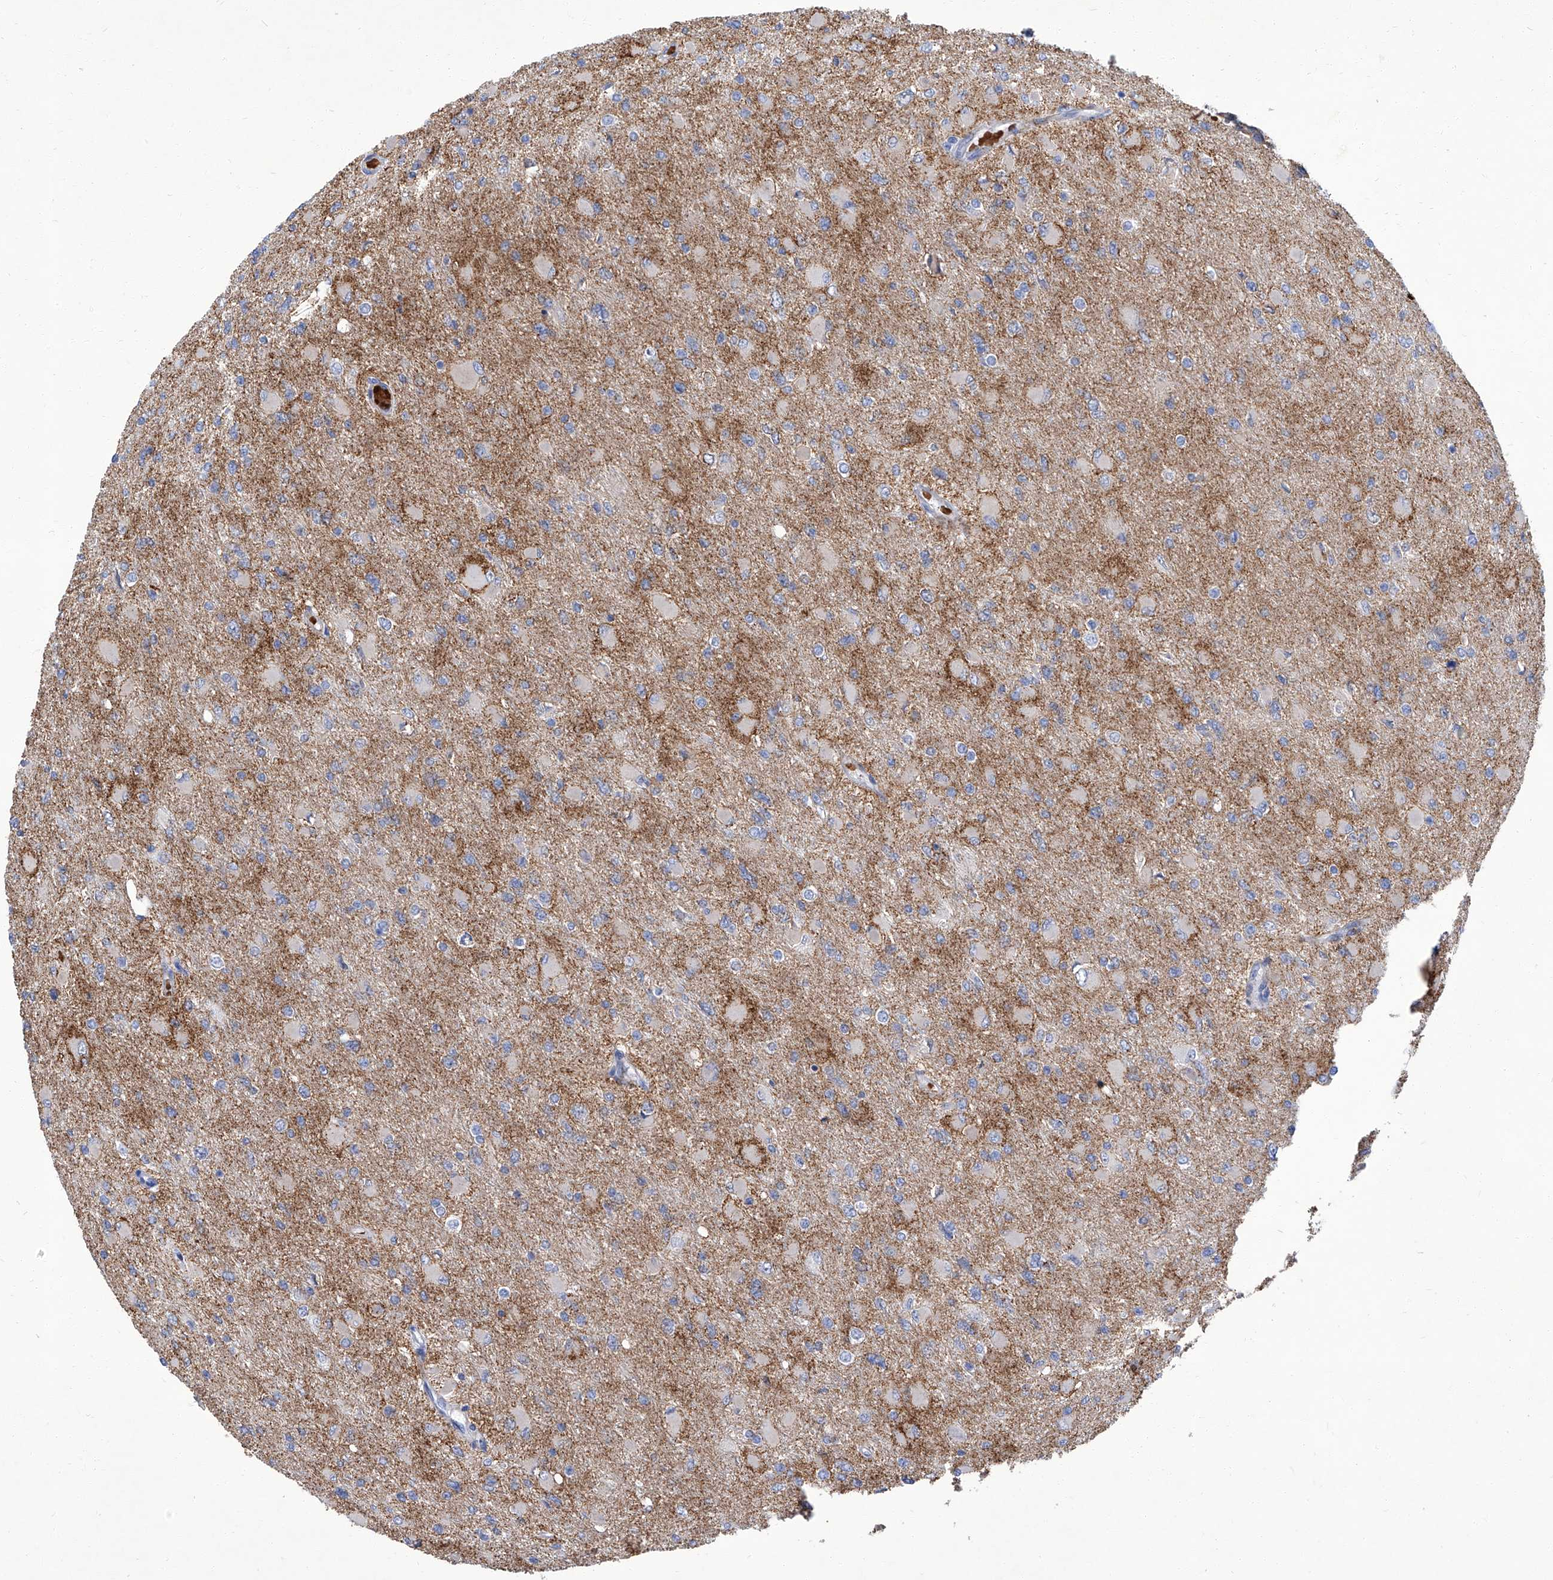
{"staining": {"intensity": "negative", "quantity": "none", "location": "none"}, "tissue": "glioma", "cell_type": "Tumor cells", "image_type": "cancer", "snomed": [{"axis": "morphology", "description": "Glioma, malignant, High grade"}, {"axis": "topography", "description": "Cerebral cortex"}], "caption": "Photomicrograph shows no protein staining in tumor cells of malignant glioma (high-grade) tissue.", "gene": "PARD3", "patient": {"sex": "female", "age": 36}}